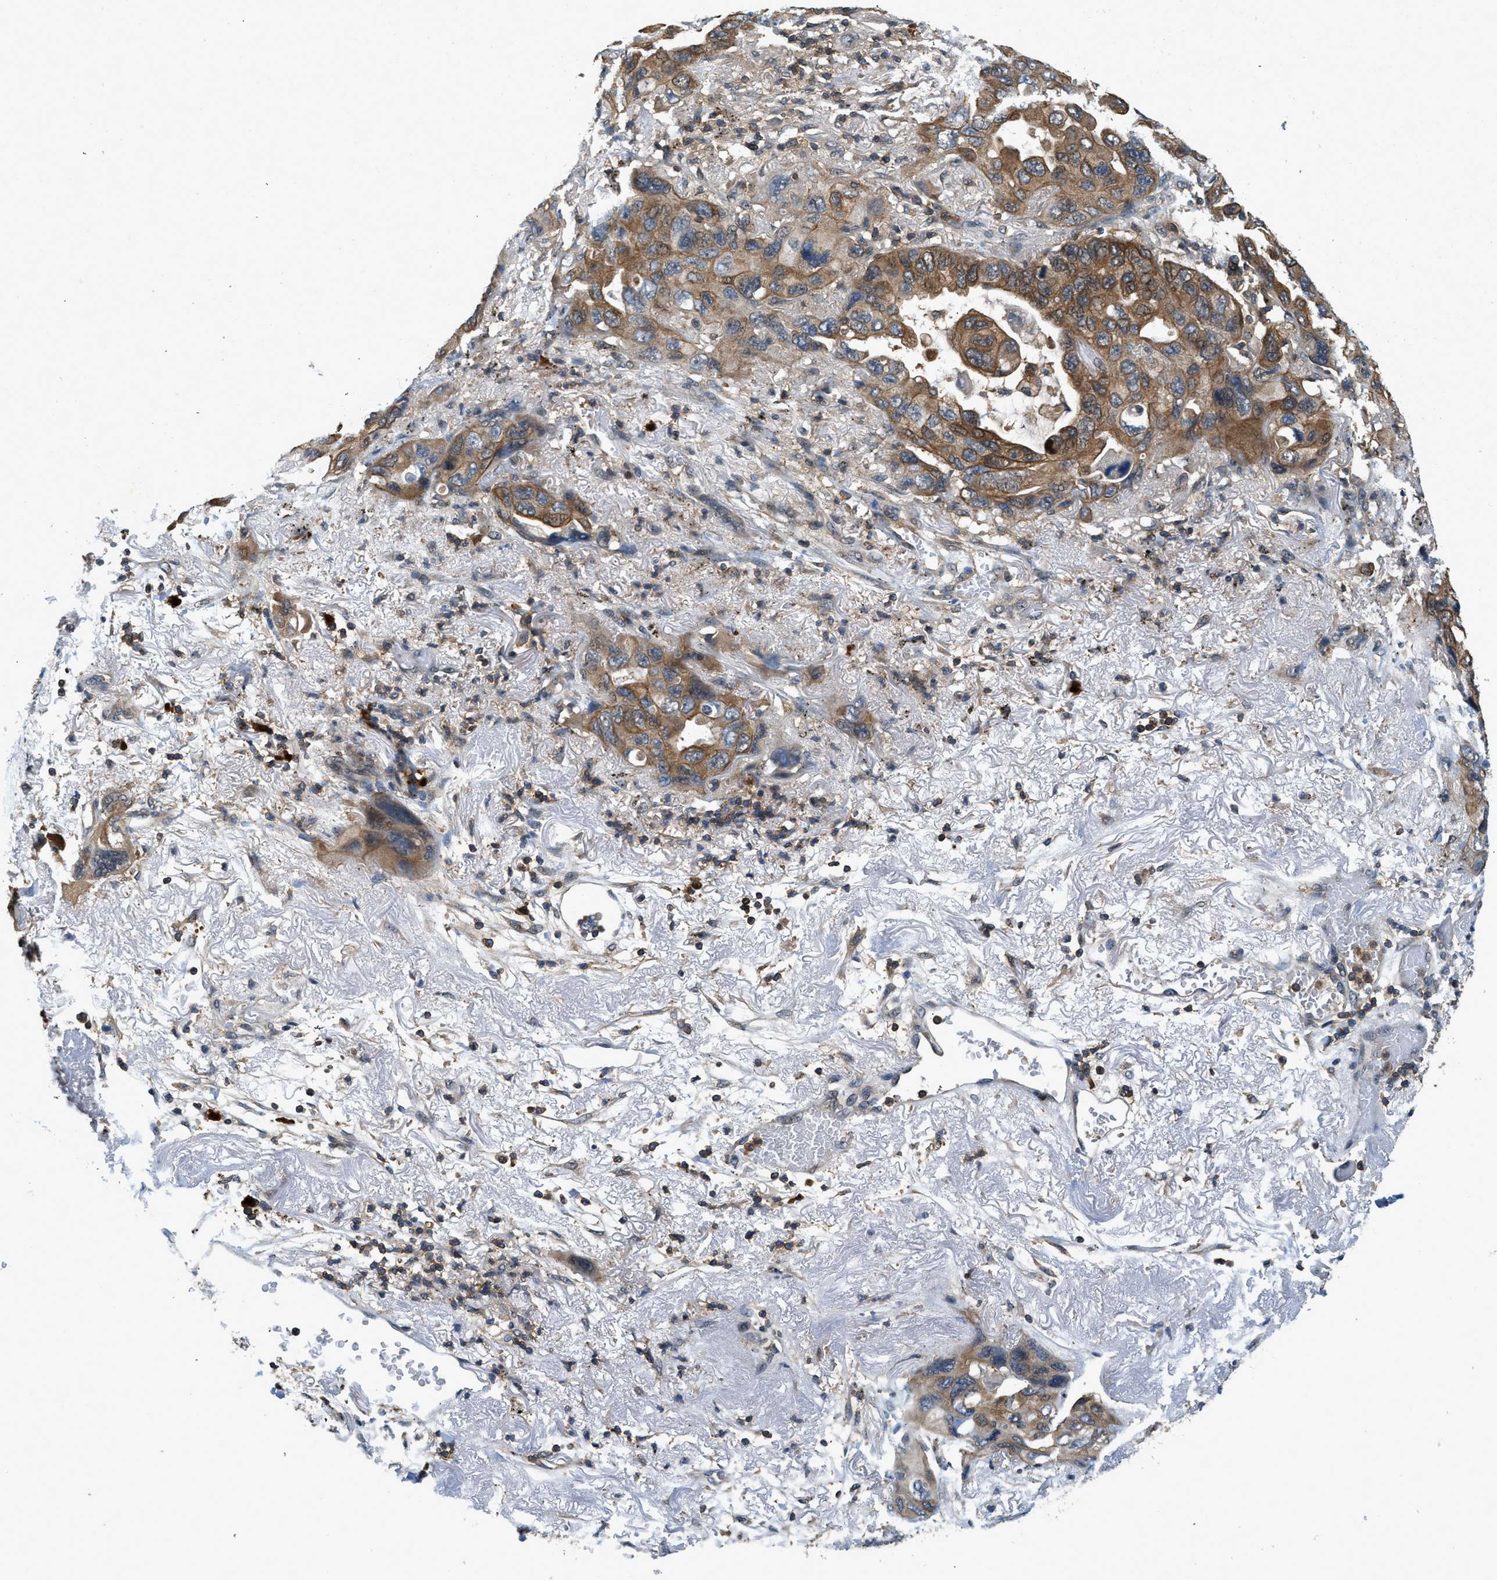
{"staining": {"intensity": "moderate", "quantity": ">75%", "location": "cytoplasmic/membranous"}, "tissue": "lung cancer", "cell_type": "Tumor cells", "image_type": "cancer", "snomed": [{"axis": "morphology", "description": "Squamous cell carcinoma, NOS"}, {"axis": "topography", "description": "Lung"}], "caption": "Squamous cell carcinoma (lung) stained with DAB immunohistochemistry exhibits medium levels of moderate cytoplasmic/membranous staining in approximately >75% of tumor cells.", "gene": "GMPPB", "patient": {"sex": "female", "age": 73}}